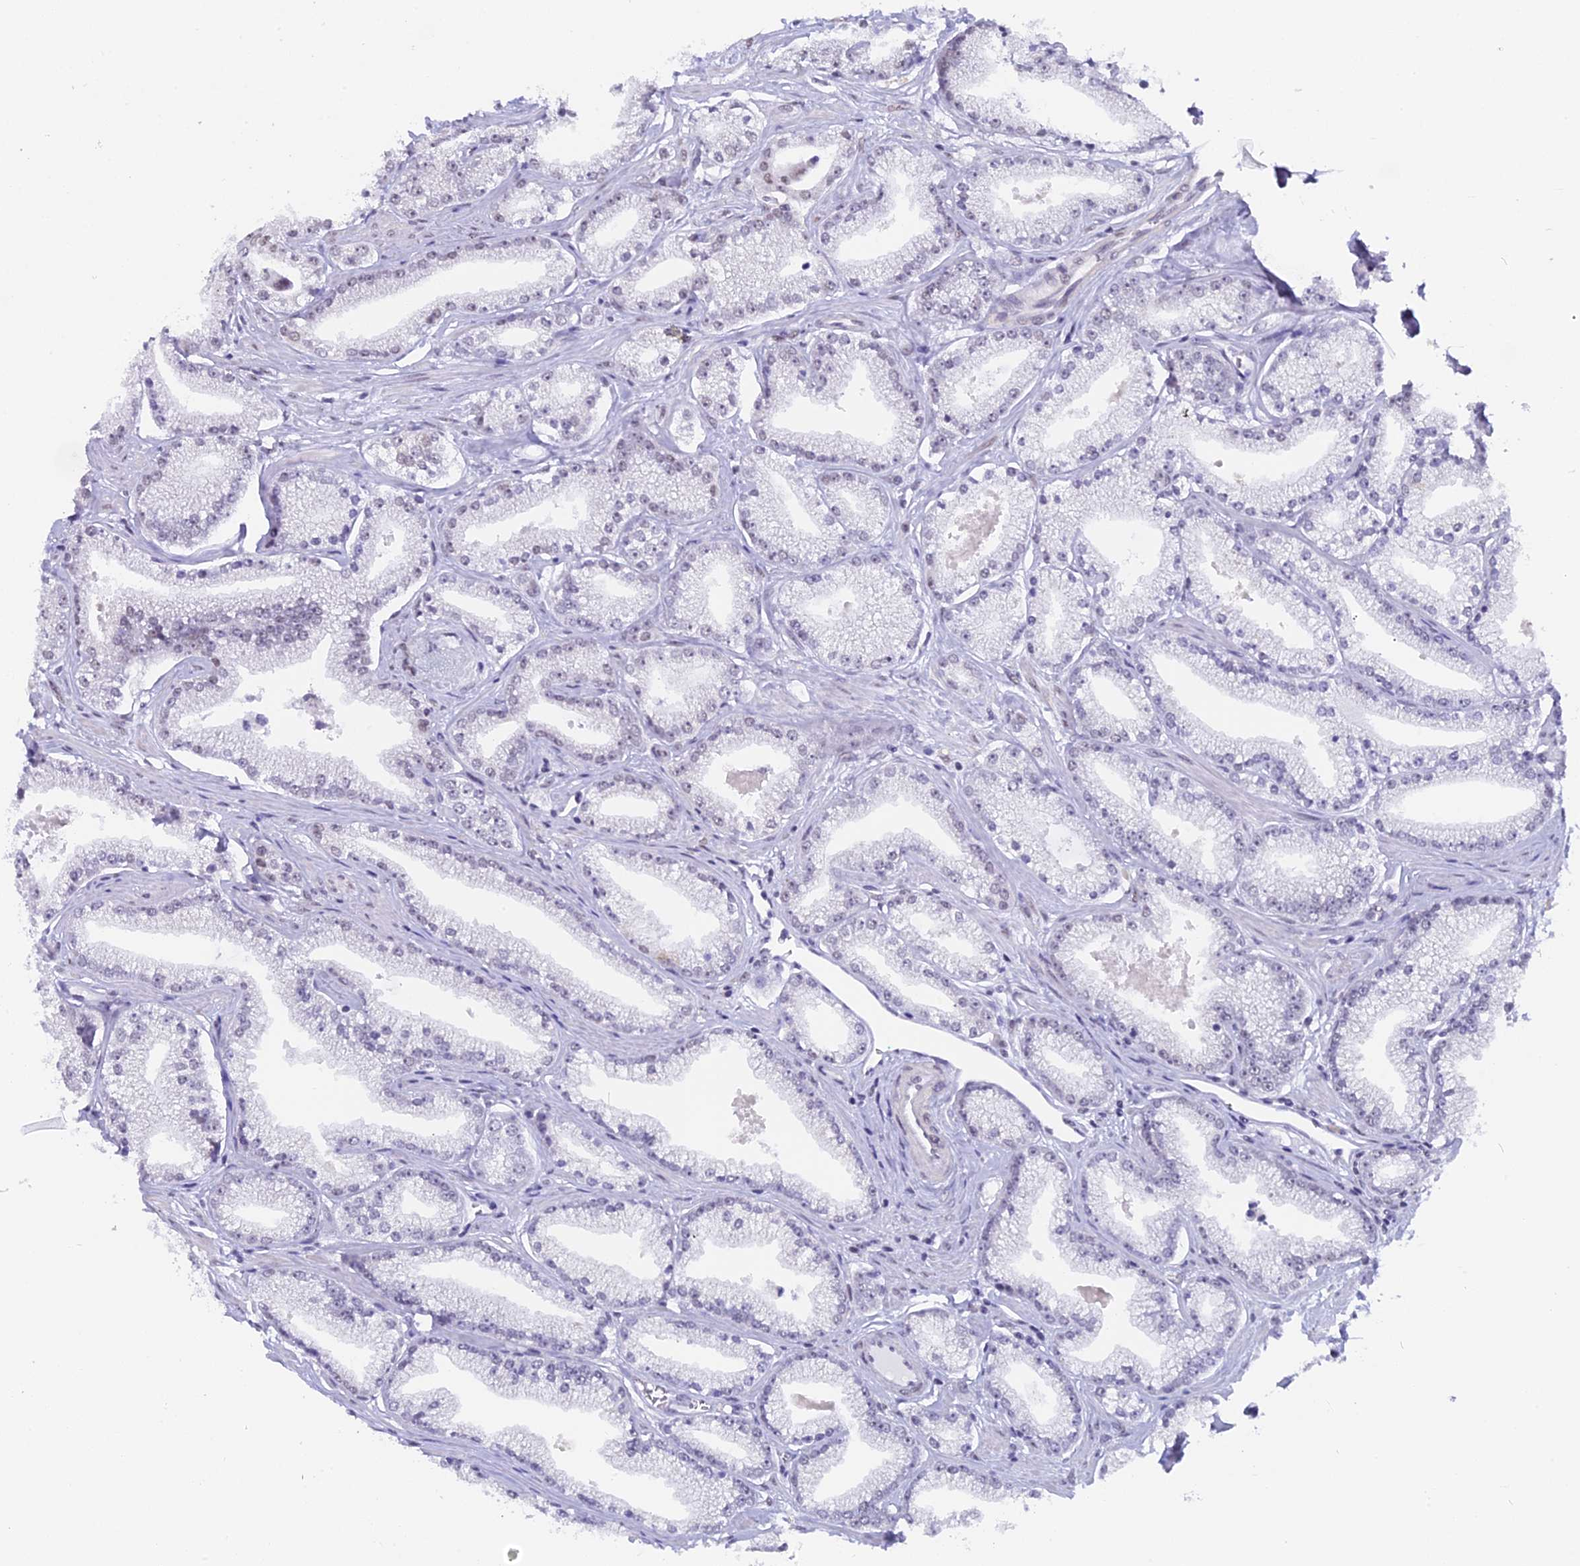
{"staining": {"intensity": "weak", "quantity": "<25%", "location": "nuclear"}, "tissue": "prostate cancer", "cell_type": "Tumor cells", "image_type": "cancer", "snomed": [{"axis": "morphology", "description": "Adenocarcinoma, High grade"}, {"axis": "topography", "description": "Prostate"}], "caption": "Immunohistochemical staining of prostate cancer shows no significant positivity in tumor cells.", "gene": "CD2BP2", "patient": {"sex": "male", "age": 67}}